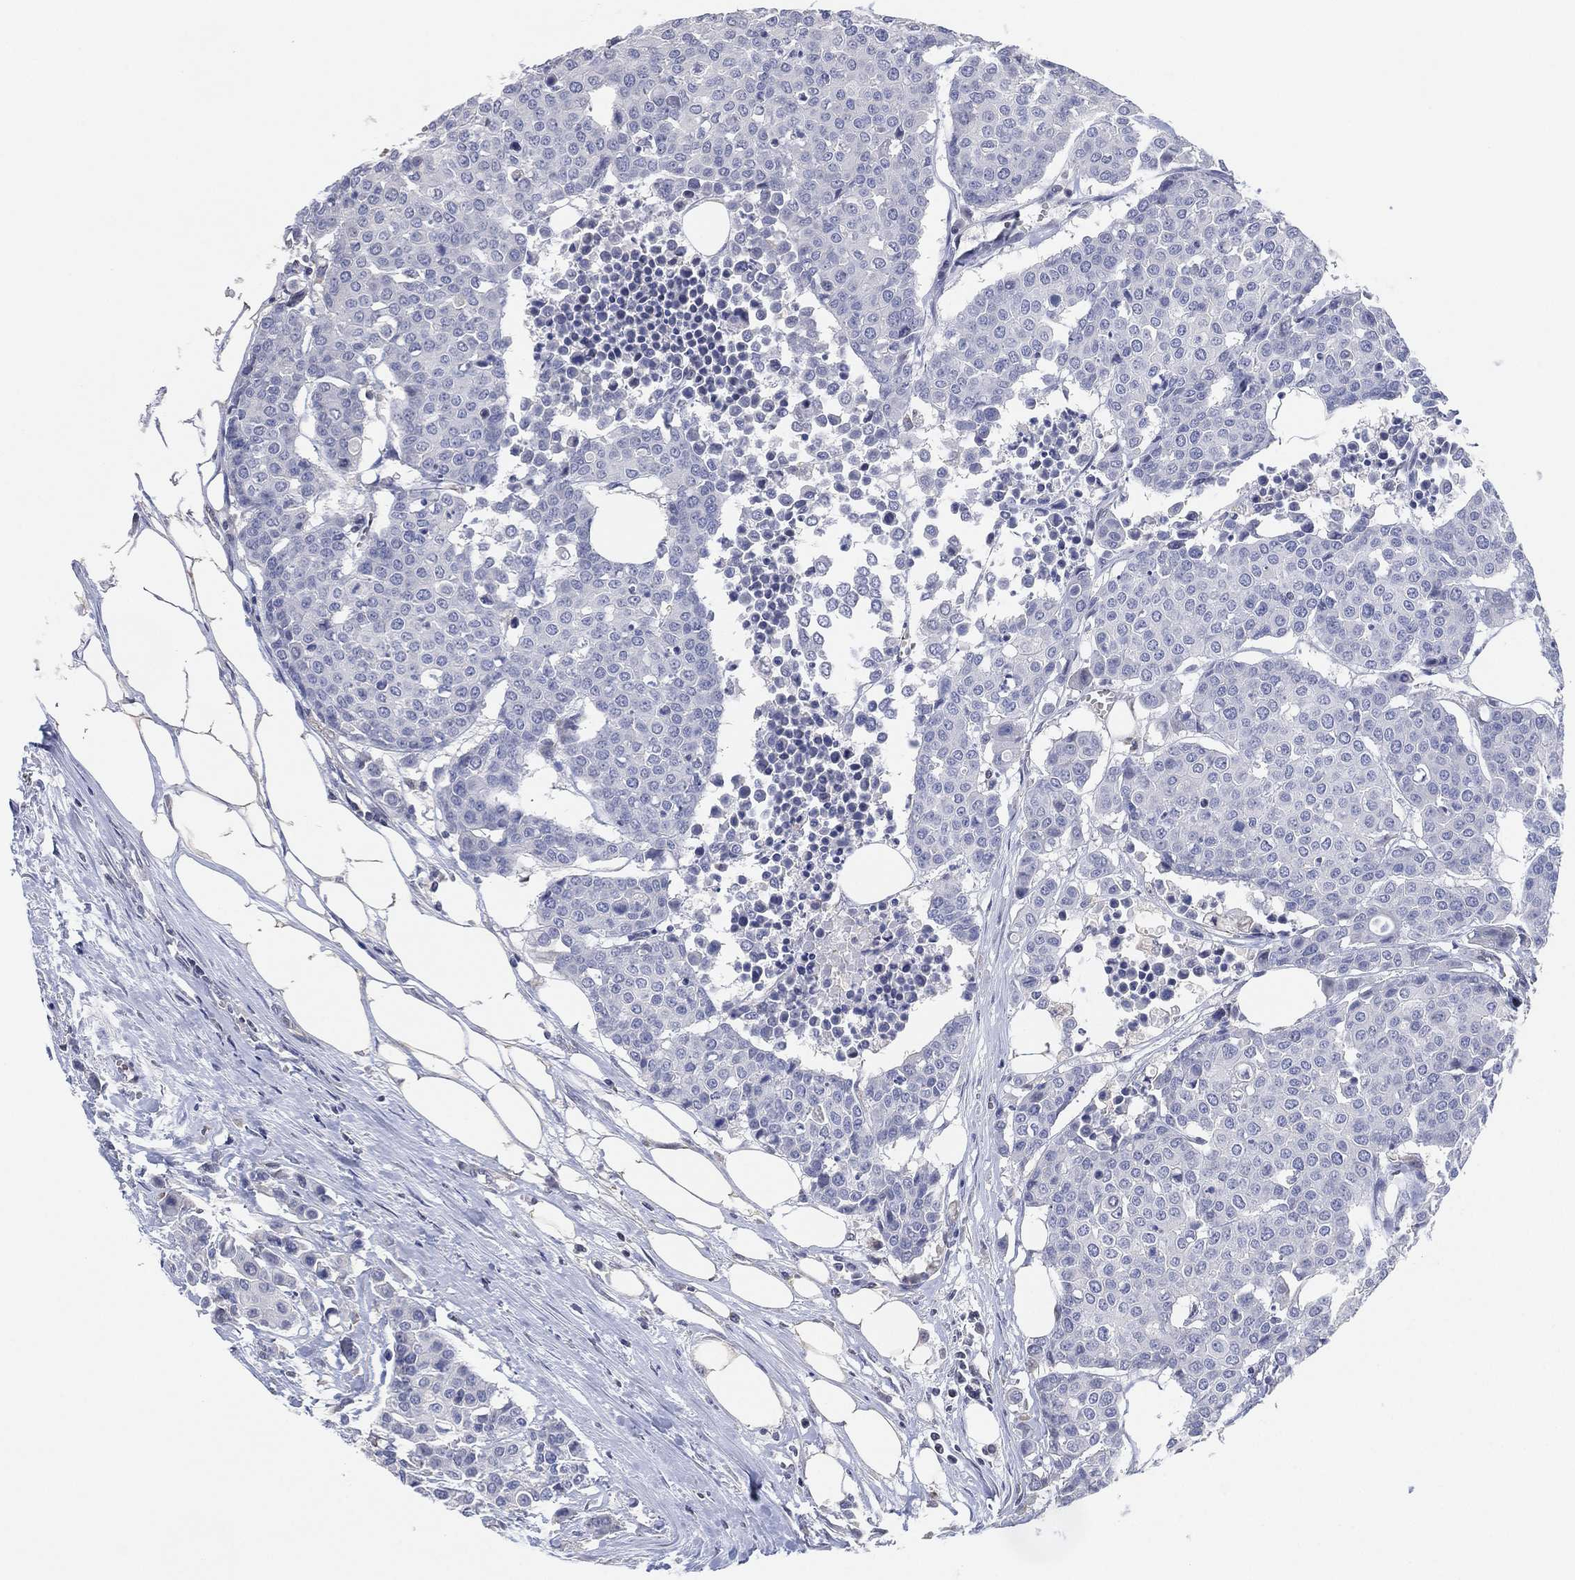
{"staining": {"intensity": "negative", "quantity": "none", "location": "none"}, "tissue": "carcinoid", "cell_type": "Tumor cells", "image_type": "cancer", "snomed": [{"axis": "morphology", "description": "Carcinoid, malignant, NOS"}, {"axis": "topography", "description": "Colon"}], "caption": "High magnification brightfield microscopy of malignant carcinoid stained with DAB (3,3'-diaminobenzidine) (brown) and counterstained with hematoxylin (blue): tumor cells show no significant staining.", "gene": "CFTR", "patient": {"sex": "male", "age": 81}}